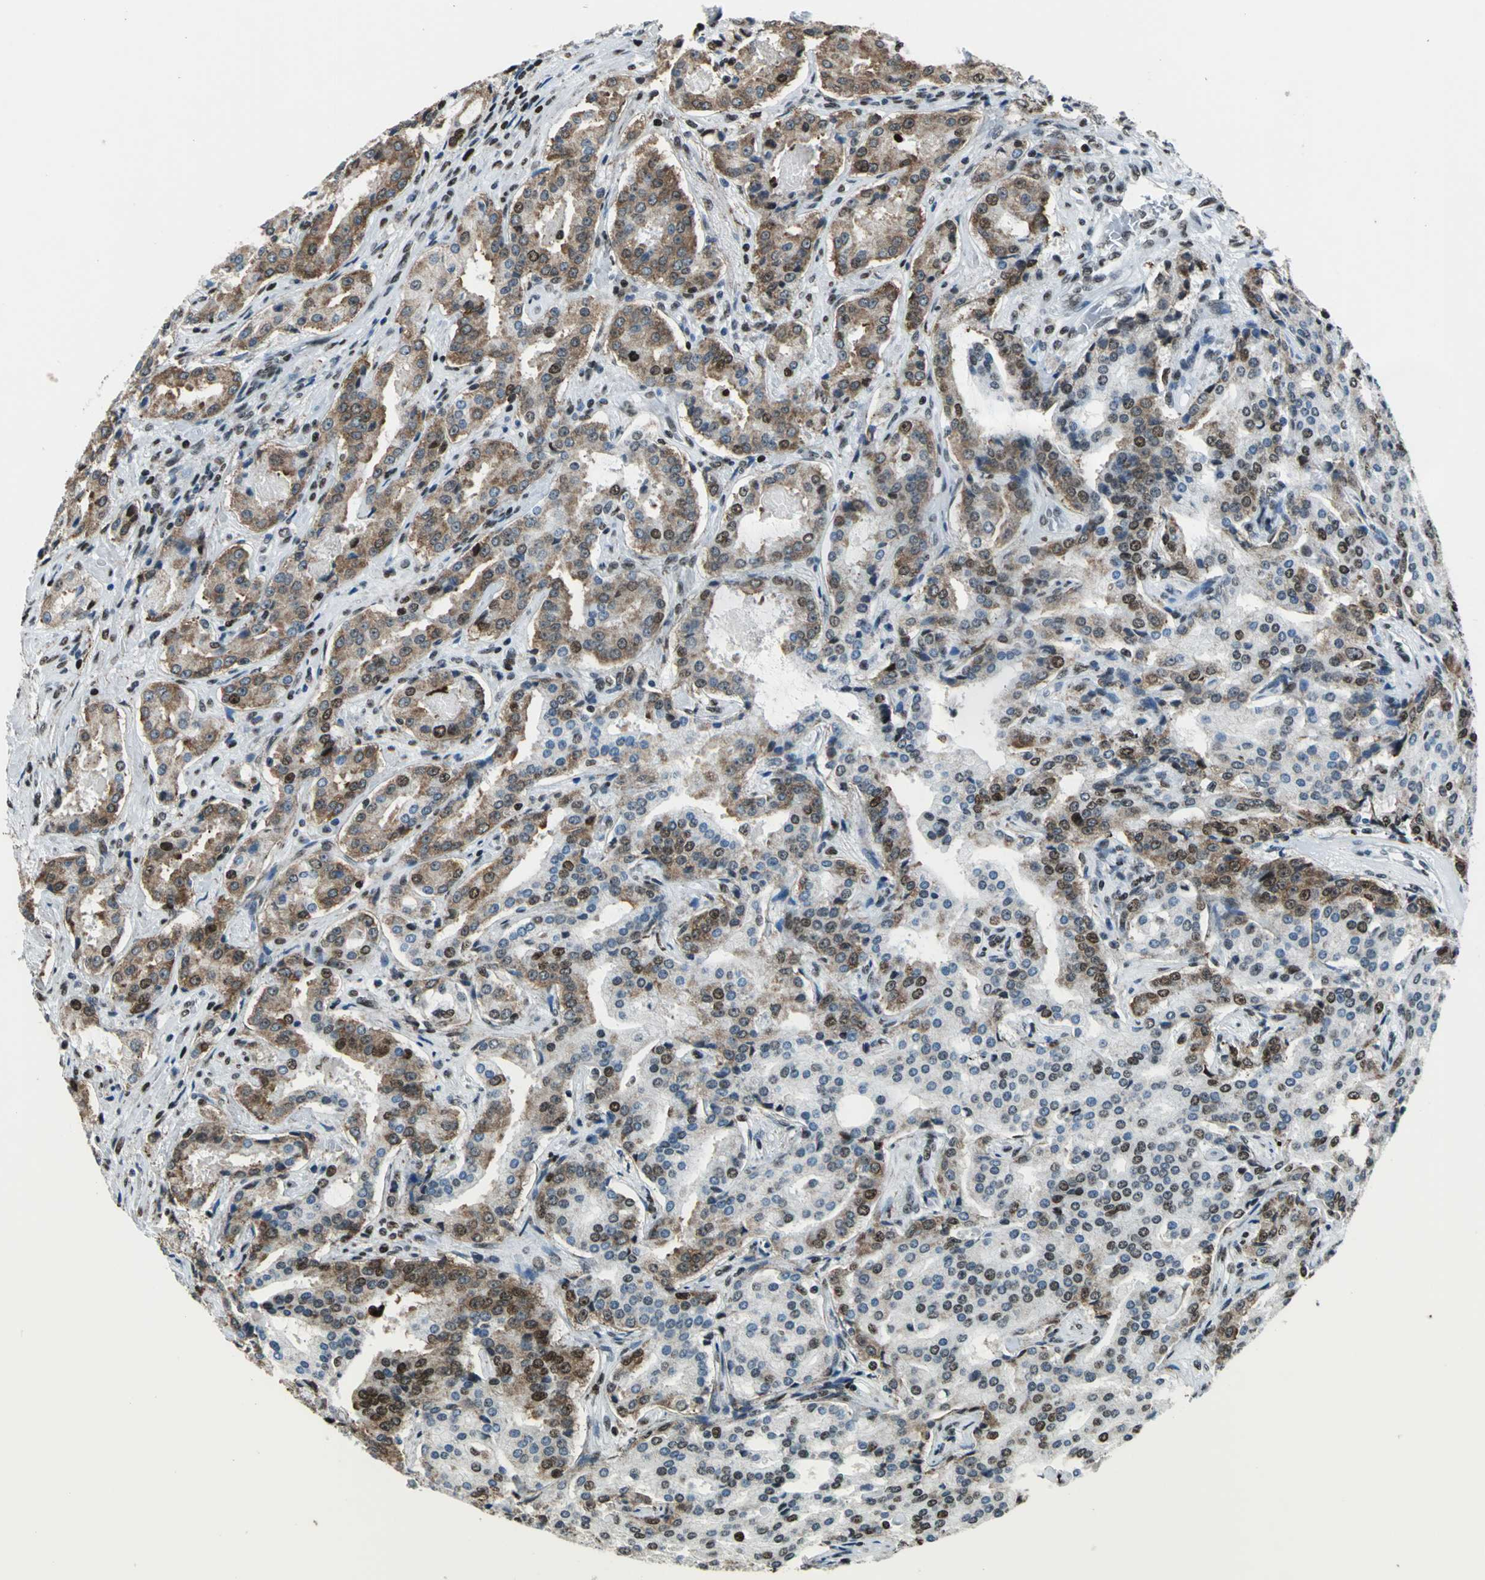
{"staining": {"intensity": "moderate", "quantity": "25%-75%", "location": "cytoplasmic/membranous,nuclear"}, "tissue": "prostate cancer", "cell_type": "Tumor cells", "image_type": "cancer", "snomed": [{"axis": "morphology", "description": "Adenocarcinoma, High grade"}, {"axis": "topography", "description": "Prostate"}], "caption": "A medium amount of moderate cytoplasmic/membranous and nuclear expression is appreciated in approximately 25%-75% of tumor cells in prostate cancer (adenocarcinoma (high-grade)) tissue.", "gene": "APEX1", "patient": {"sex": "male", "age": 72}}